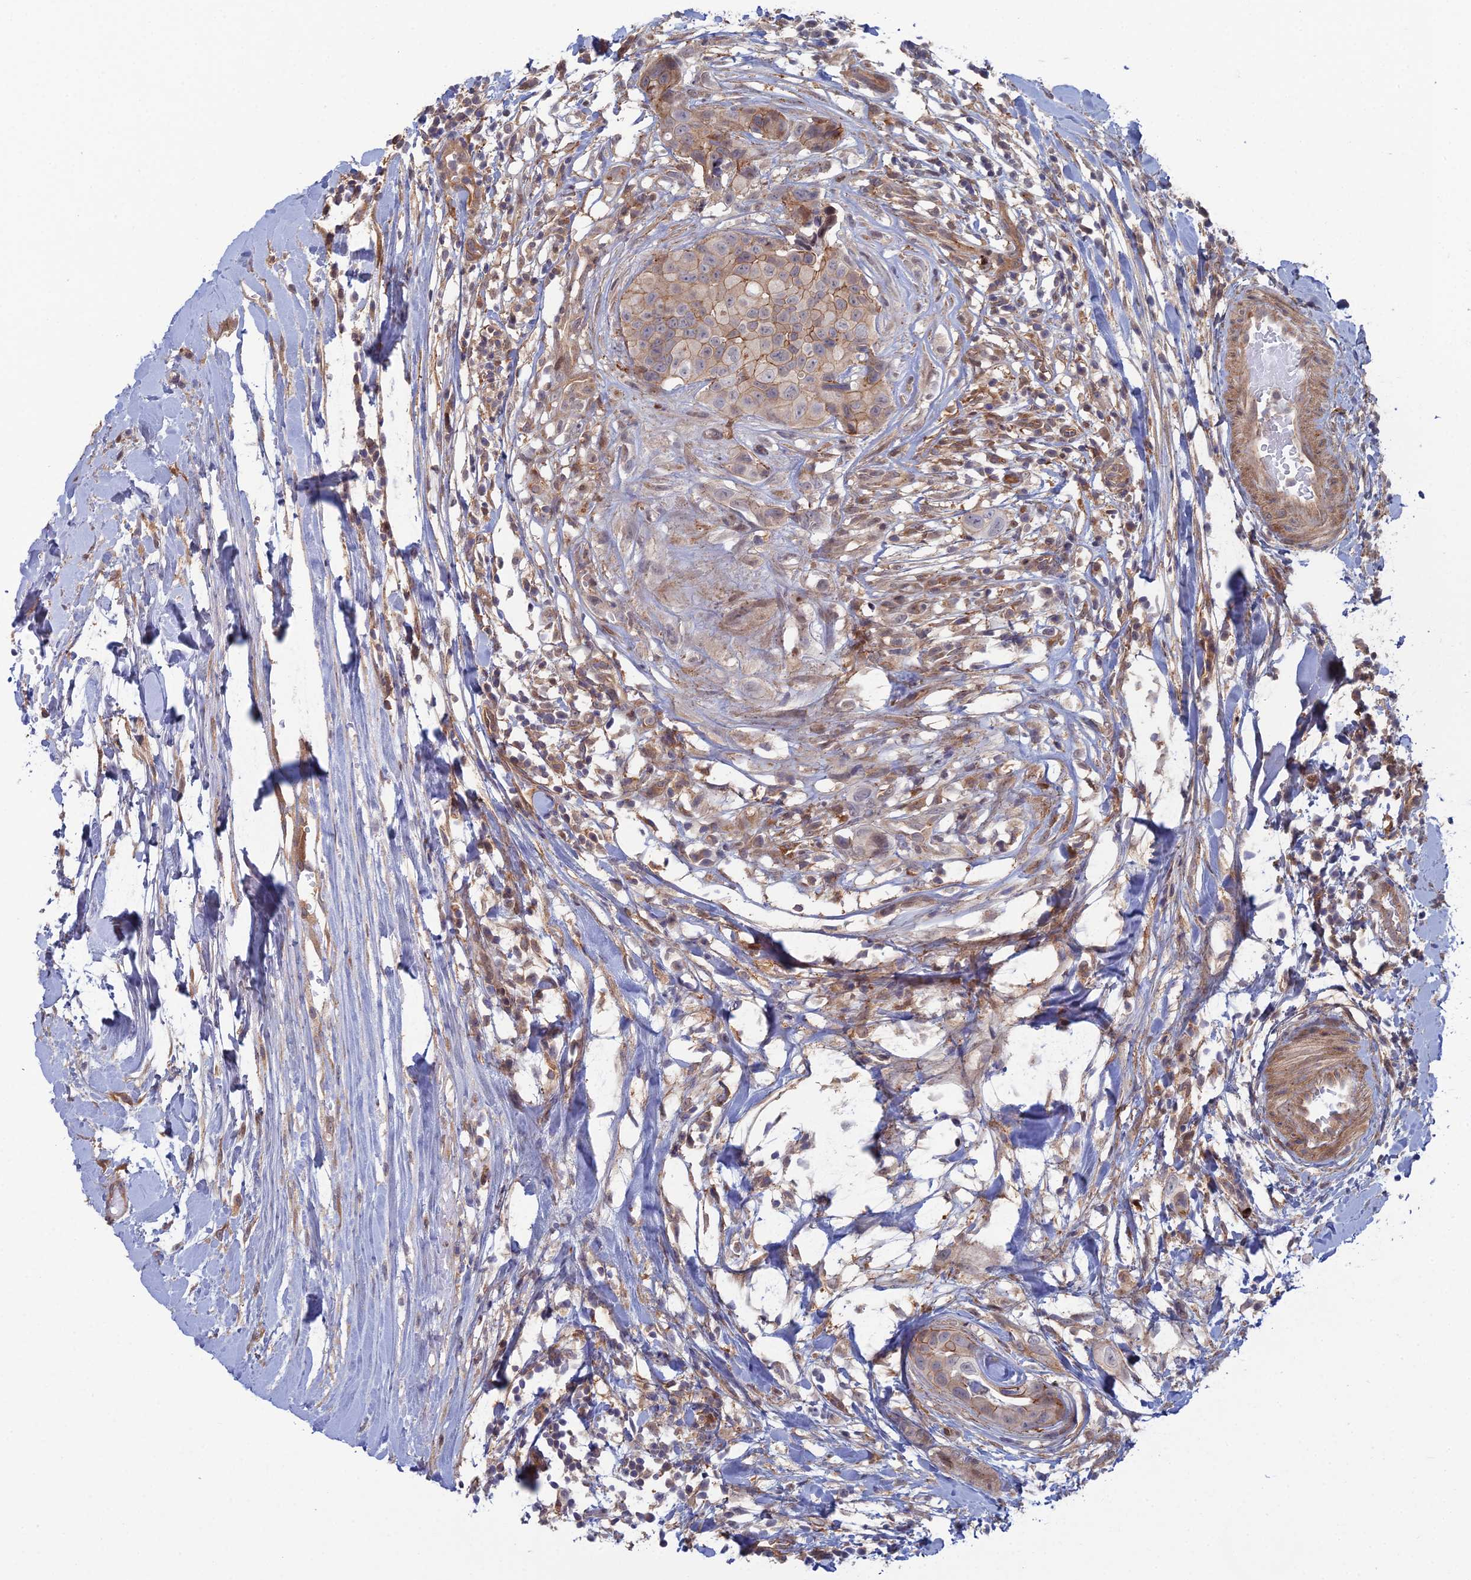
{"staining": {"intensity": "weak", "quantity": ">75%", "location": "cytoplasmic/membranous"}, "tissue": "head and neck cancer", "cell_type": "Tumor cells", "image_type": "cancer", "snomed": [{"axis": "morphology", "description": "Adenocarcinoma, NOS"}, {"axis": "morphology", "description": "Adenocarcinoma, metastatic, NOS"}, {"axis": "topography", "description": "Head-Neck"}], "caption": "DAB immunohistochemical staining of adenocarcinoma (head and neck) exhibits weak cytoplasmic/membranous protein staining in about >75% of tumor cells.", "gene": "ABHD1", "patient": {"sex": "male", "age": 75}}